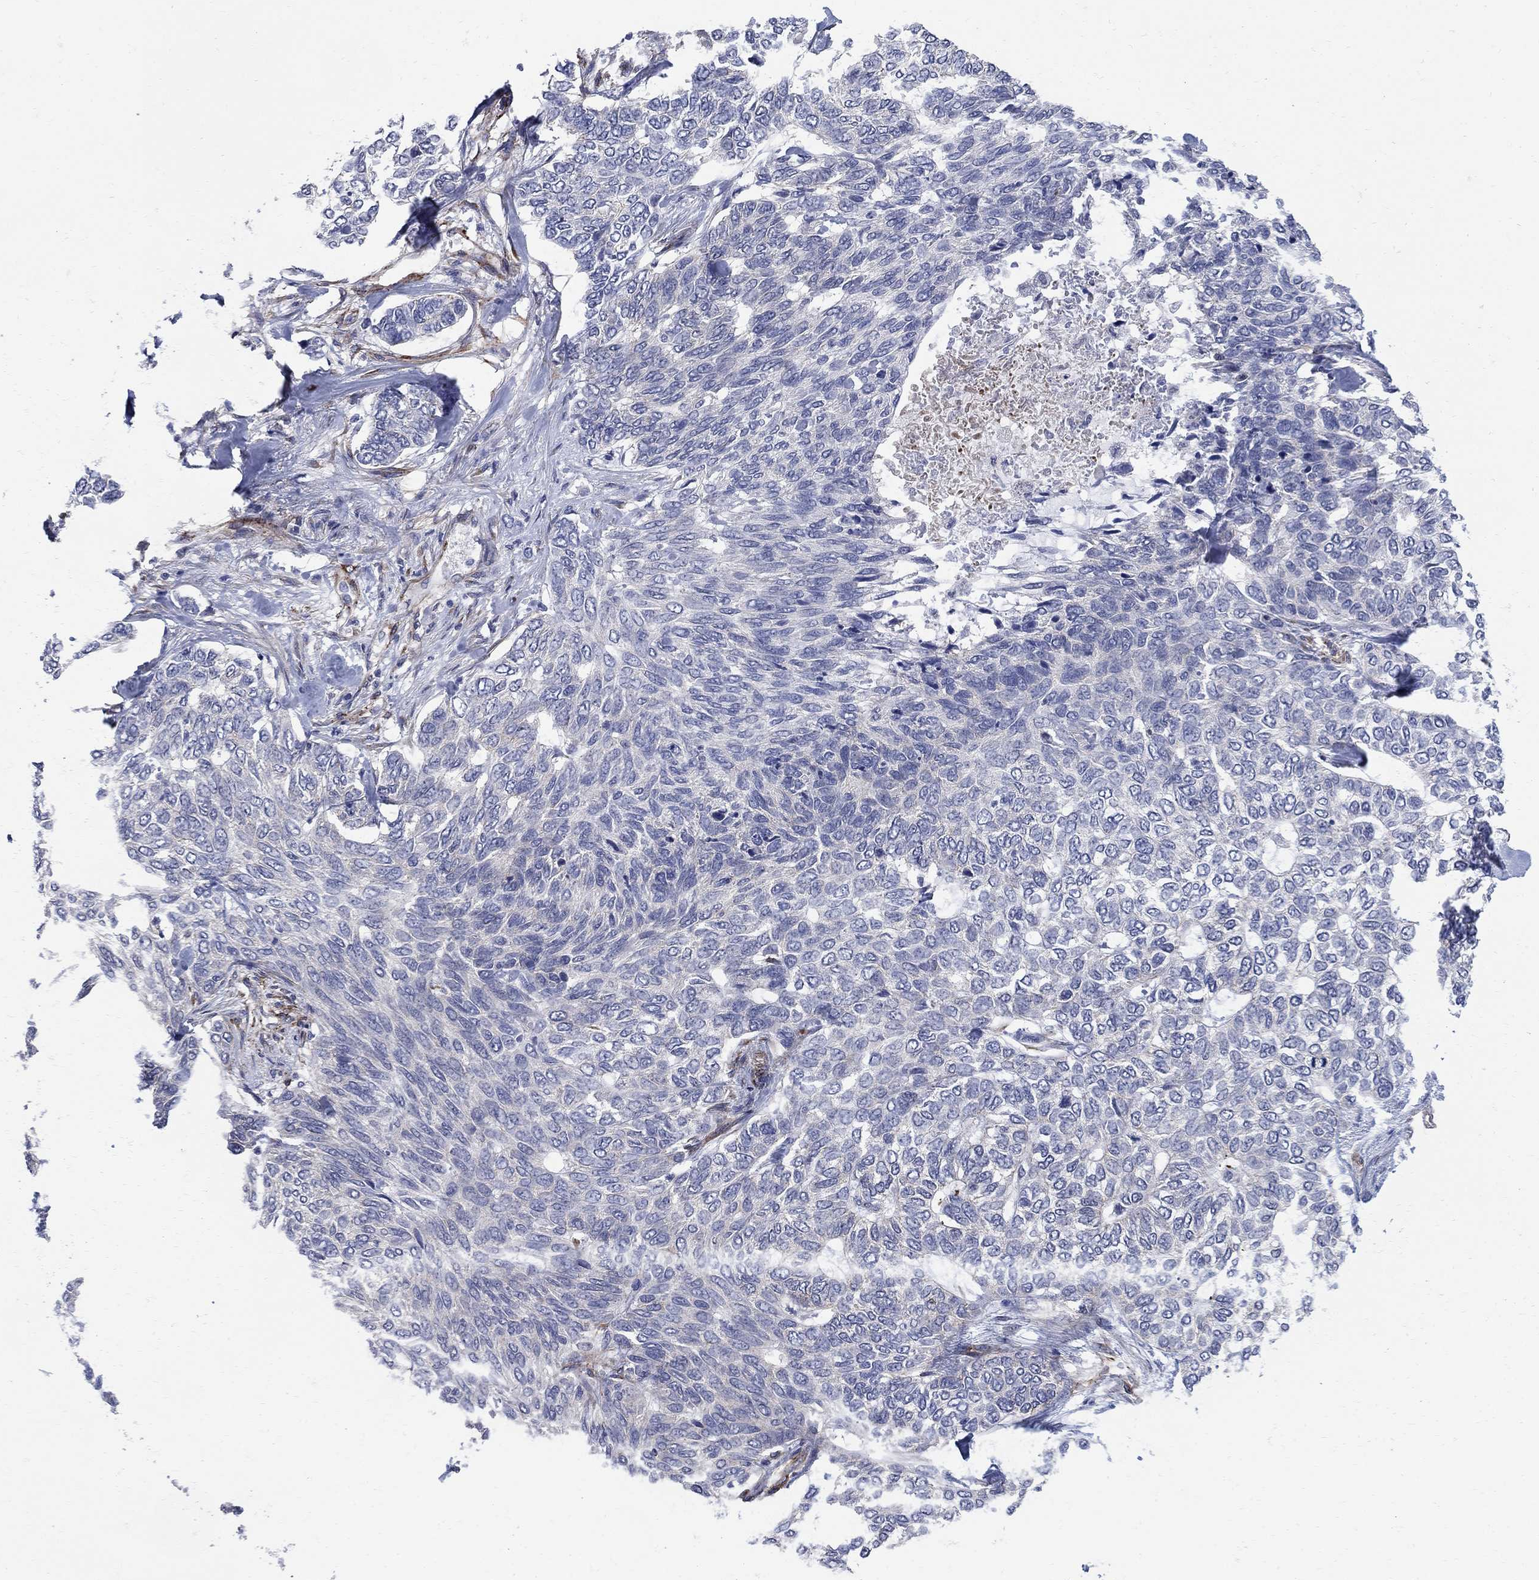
{"staining": {"intensity": "negative", "quantity": "none", "location": "none"}, "tissue": "skin cancer", "cell_type": "Tumor cells", "image_type": "cancer", "snomed": [{"axis": "morphology", "description": "Basal cell carcinoma"}, {"axis": "topography", "description": "Skin"}], "caption": "Immunohistochemistry of skin cancer (basal cell carcinoma) shows no positivity in tumor cells.", "gene": "SEPTIN8", "patient": {"sex": "female", "age": 65}}